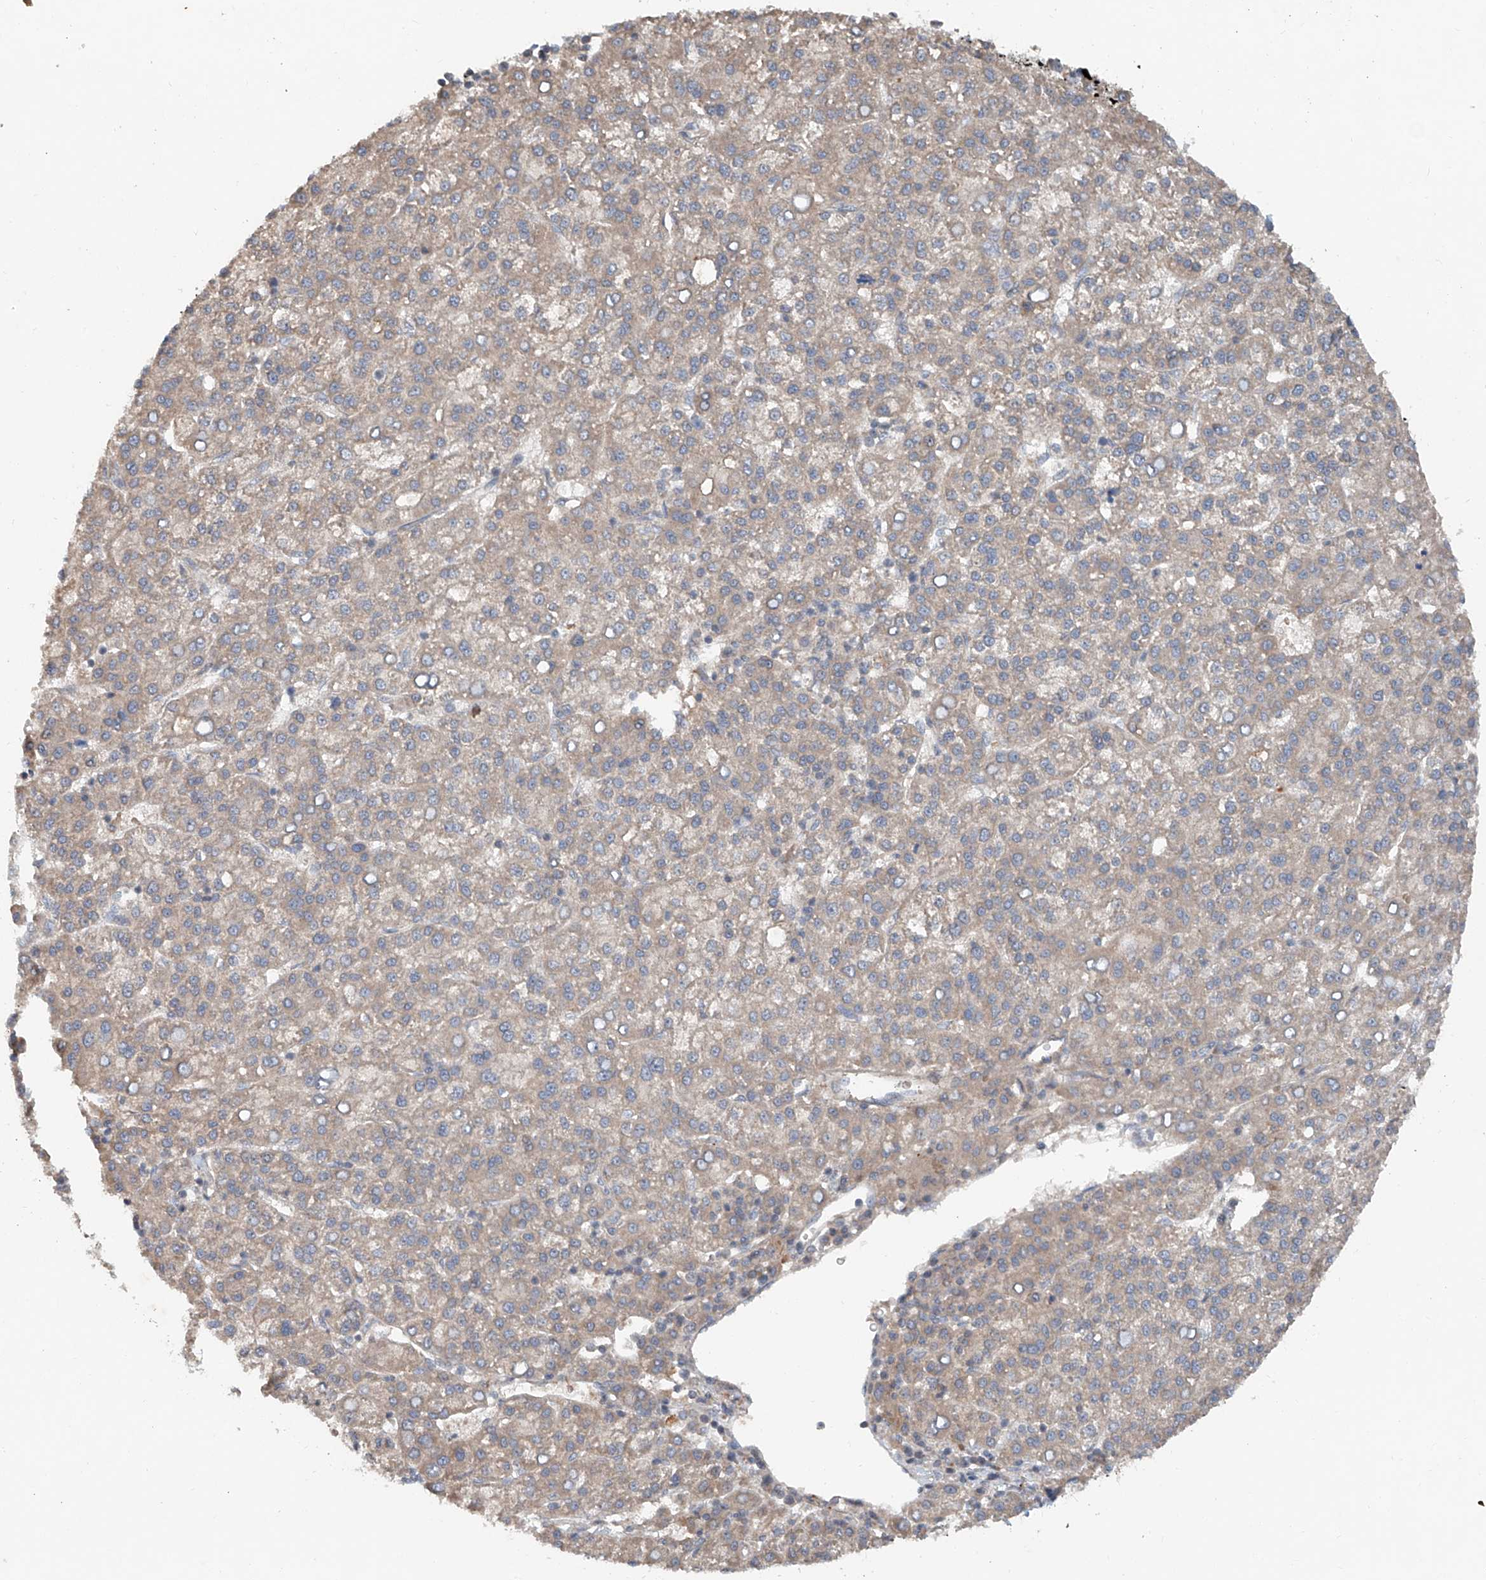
{"staining": {"intensity": "weak", "quantity": "25%-75%", "location": "cytoplasmic/membranous"}, "tissue": "liver cancer", "cell_type": "Tumor cells", "image_type": "cancer", "snomed": [{"axis": "morphology", "description": "Carcinoma, Hepatocellular, NOS"}, {"axis": "topography", "description": "Liver"}], "caption": "Immunohistochemical staining of human liver cancer demonstrates low levels of weak cytoplasmic/membranous protein positivity in approximately 25%-75% of tumor cells.", "gene": "ADAM23", "patient": {"sex": "female", "age": 58}}